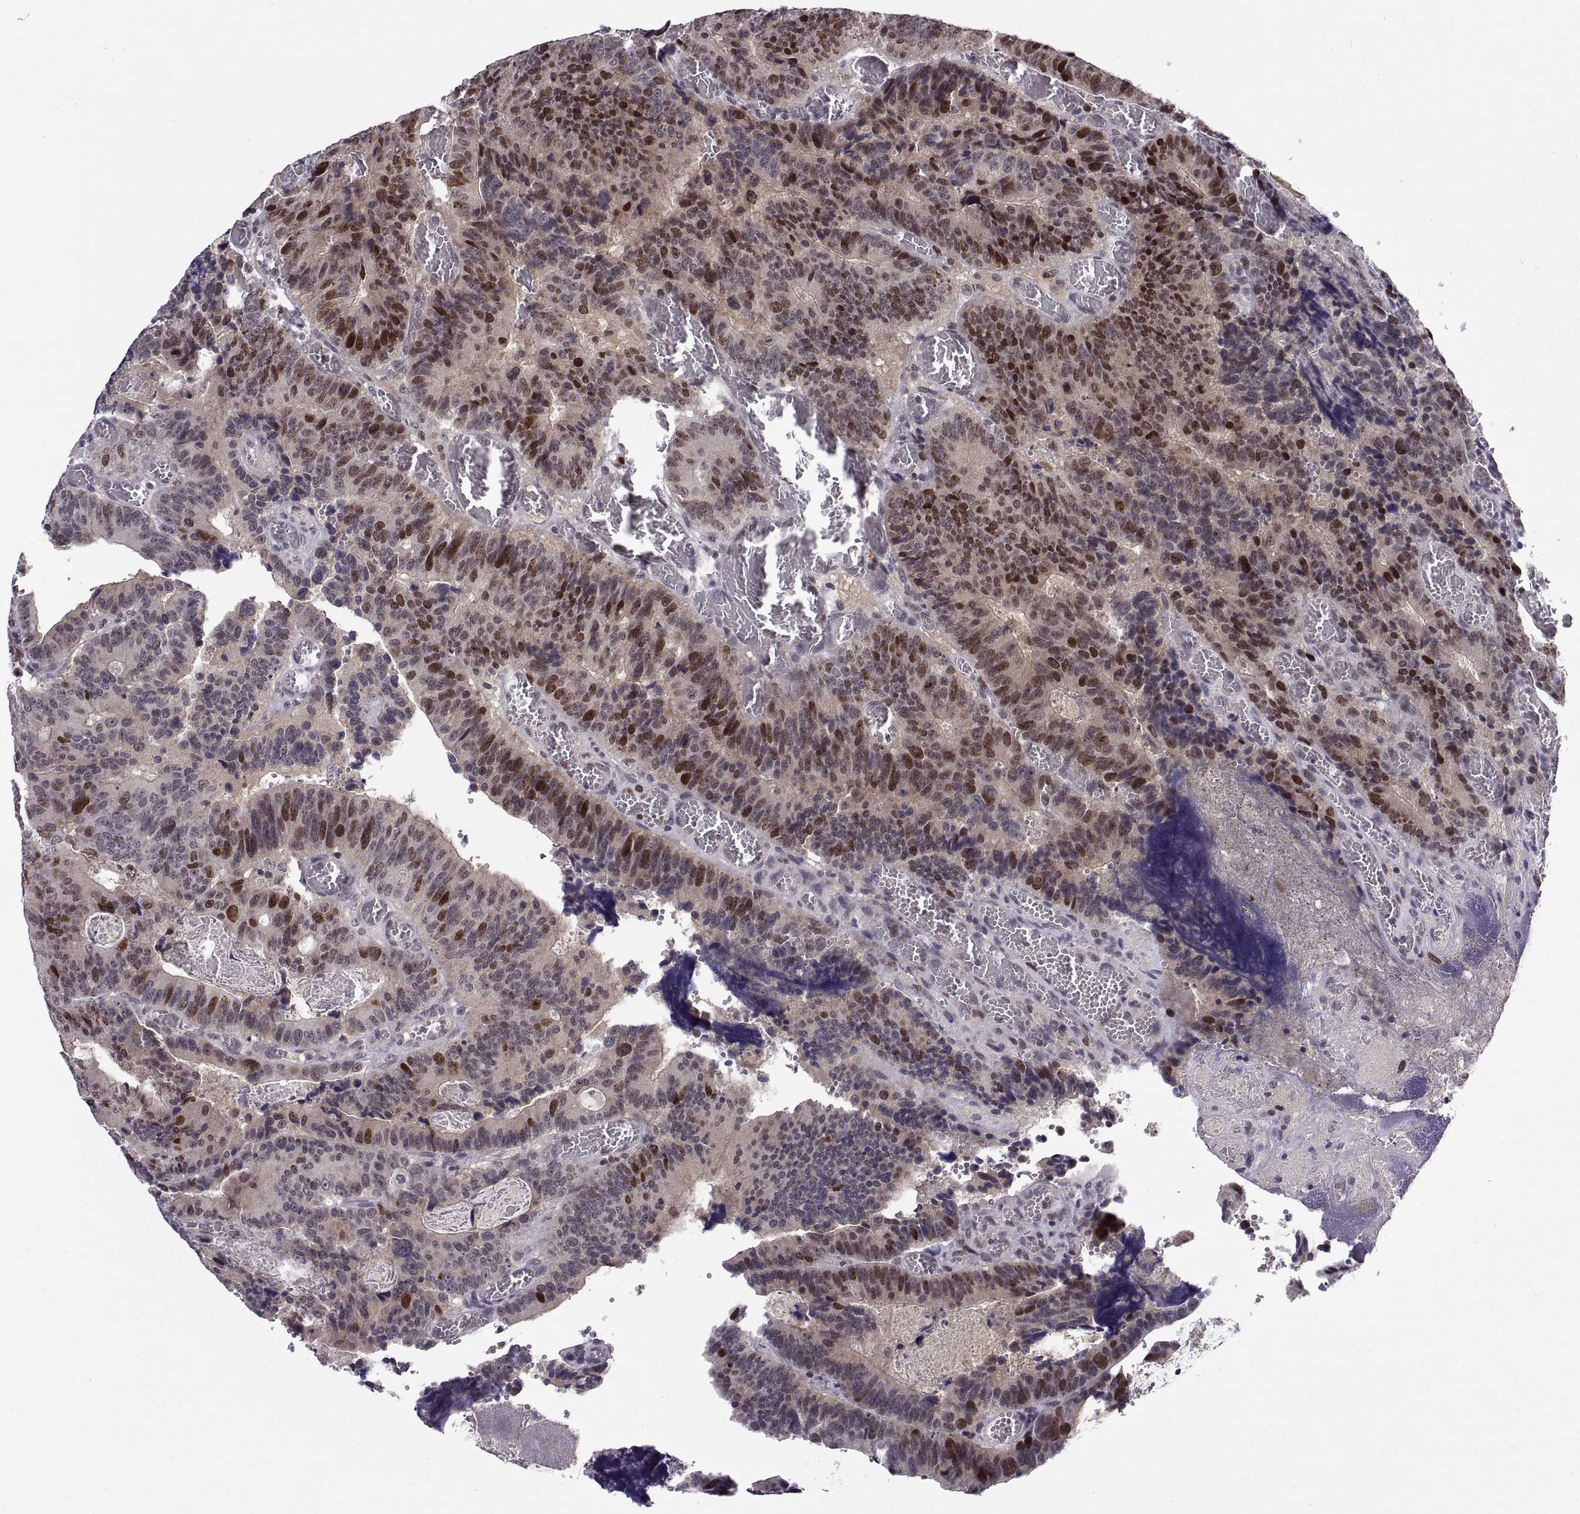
{"staining": {"intensity": "strong", "quantity": "<25%", "location": "nuclear"}, "tissue": "colorectal cancer", "cell_type": "Tumor cells", "image_type": "cancer", "snomed": [{"axis": "morphology", "description": "Adenocarcinoma, NOS"}, {"axis": "topography", "description": "Colon"}], "caption": "Protein analysis of colorectal cancer (adenocarcinoma) tissue reveals strong nuclear positivity in about <25% of tumor cells.", "gene": "CHFR", "patient": {"sex": "female", "age": 82}}